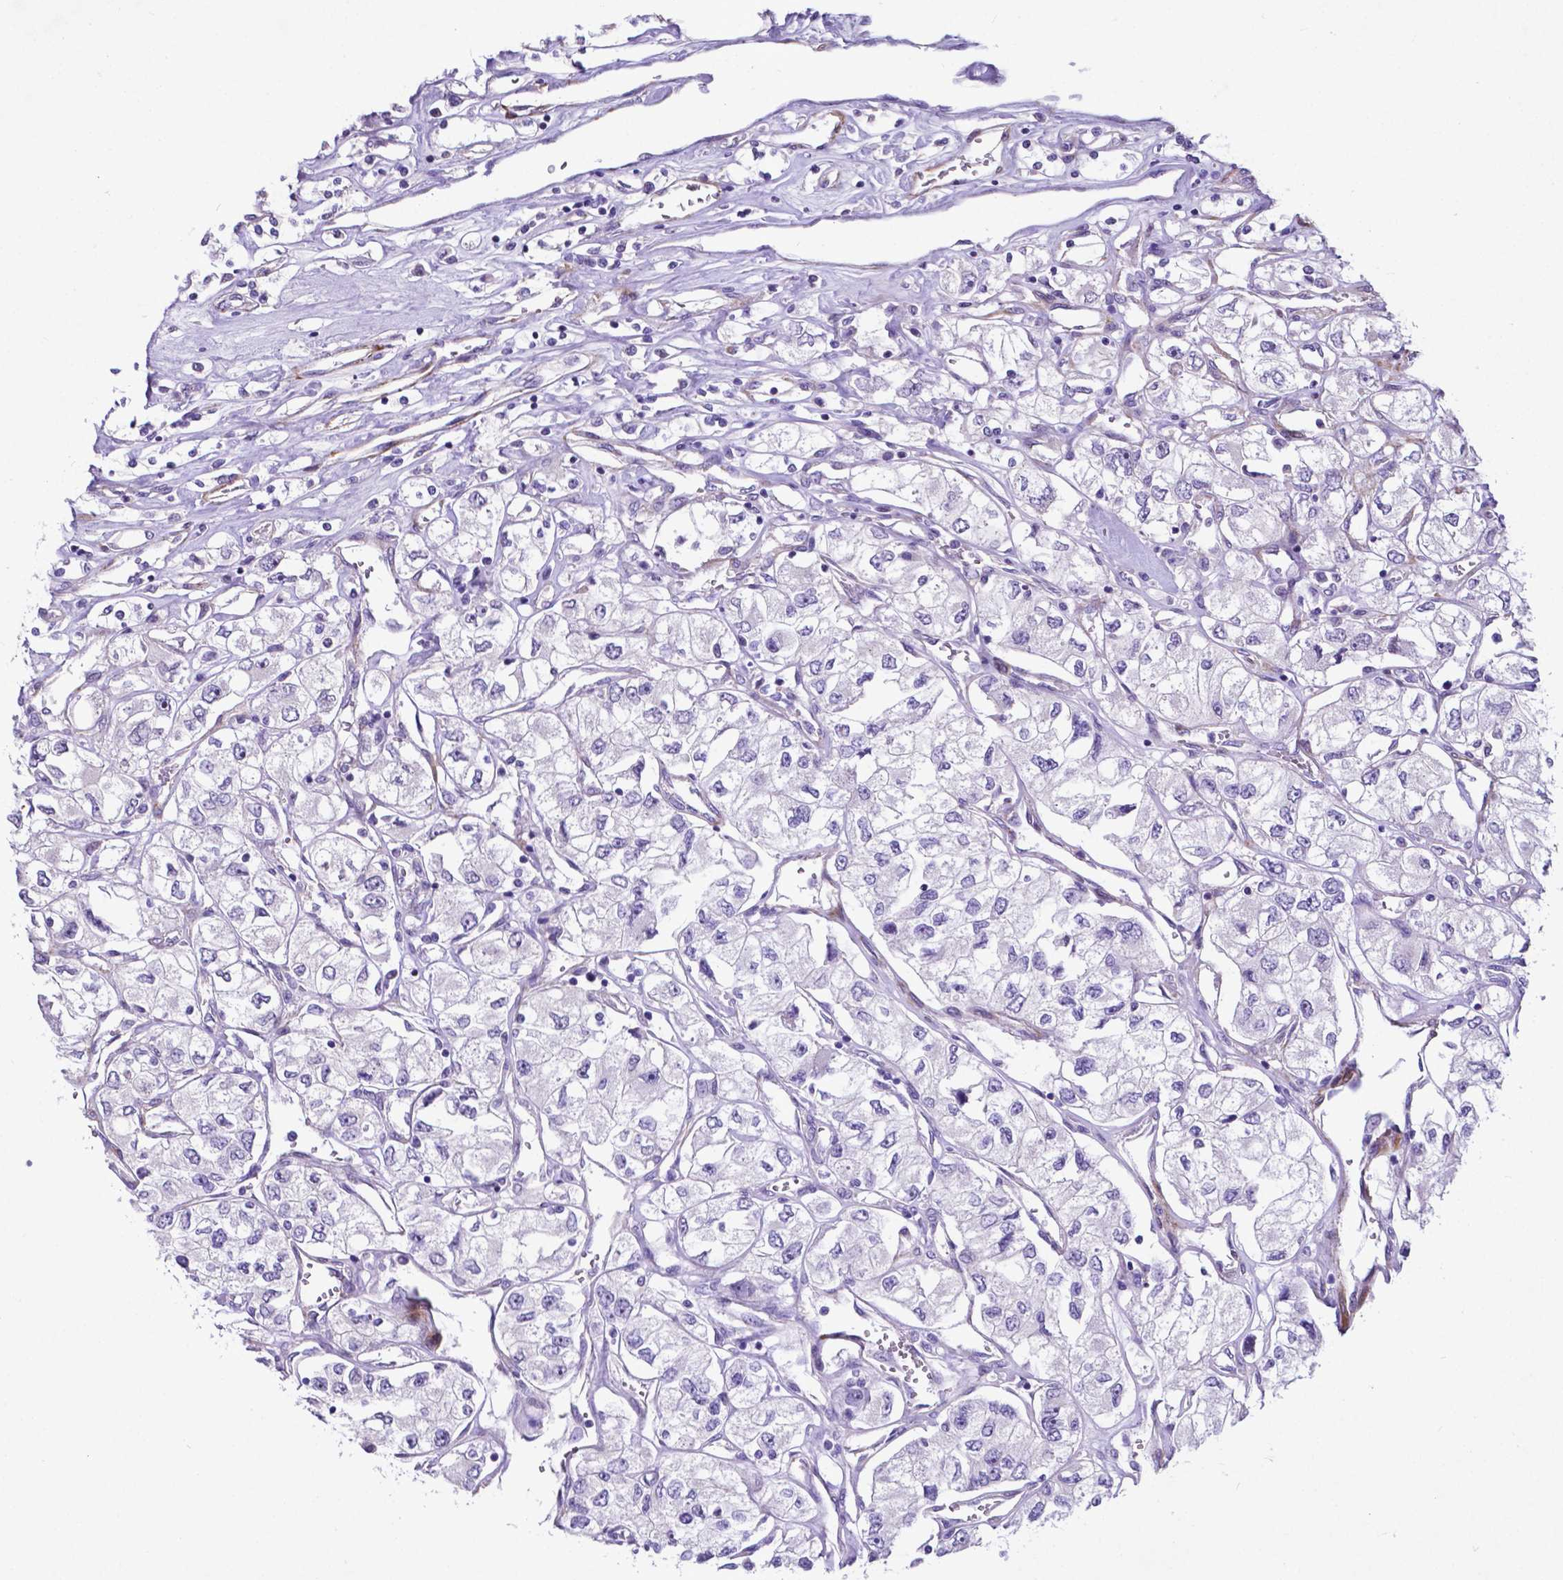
{"staining": {"intensity": "negative", "quantity": "none", "location": "none"}, "tissue": "renal cancer", "cell_type": "Tumor cells", "image_type": "cancer", "snomed": [{"axis": "morphology", "description": "Adenocarcinoma, NOS"}, {"axis": "topography", "description": "Kidney"}], "caption": "Adenocarcinoma (renal) was stained to show a protein in brown. There is no significant positivity in tumor cells.", "gene": "PFKFB4", "patient": {"sex": "female", "age": 59}}